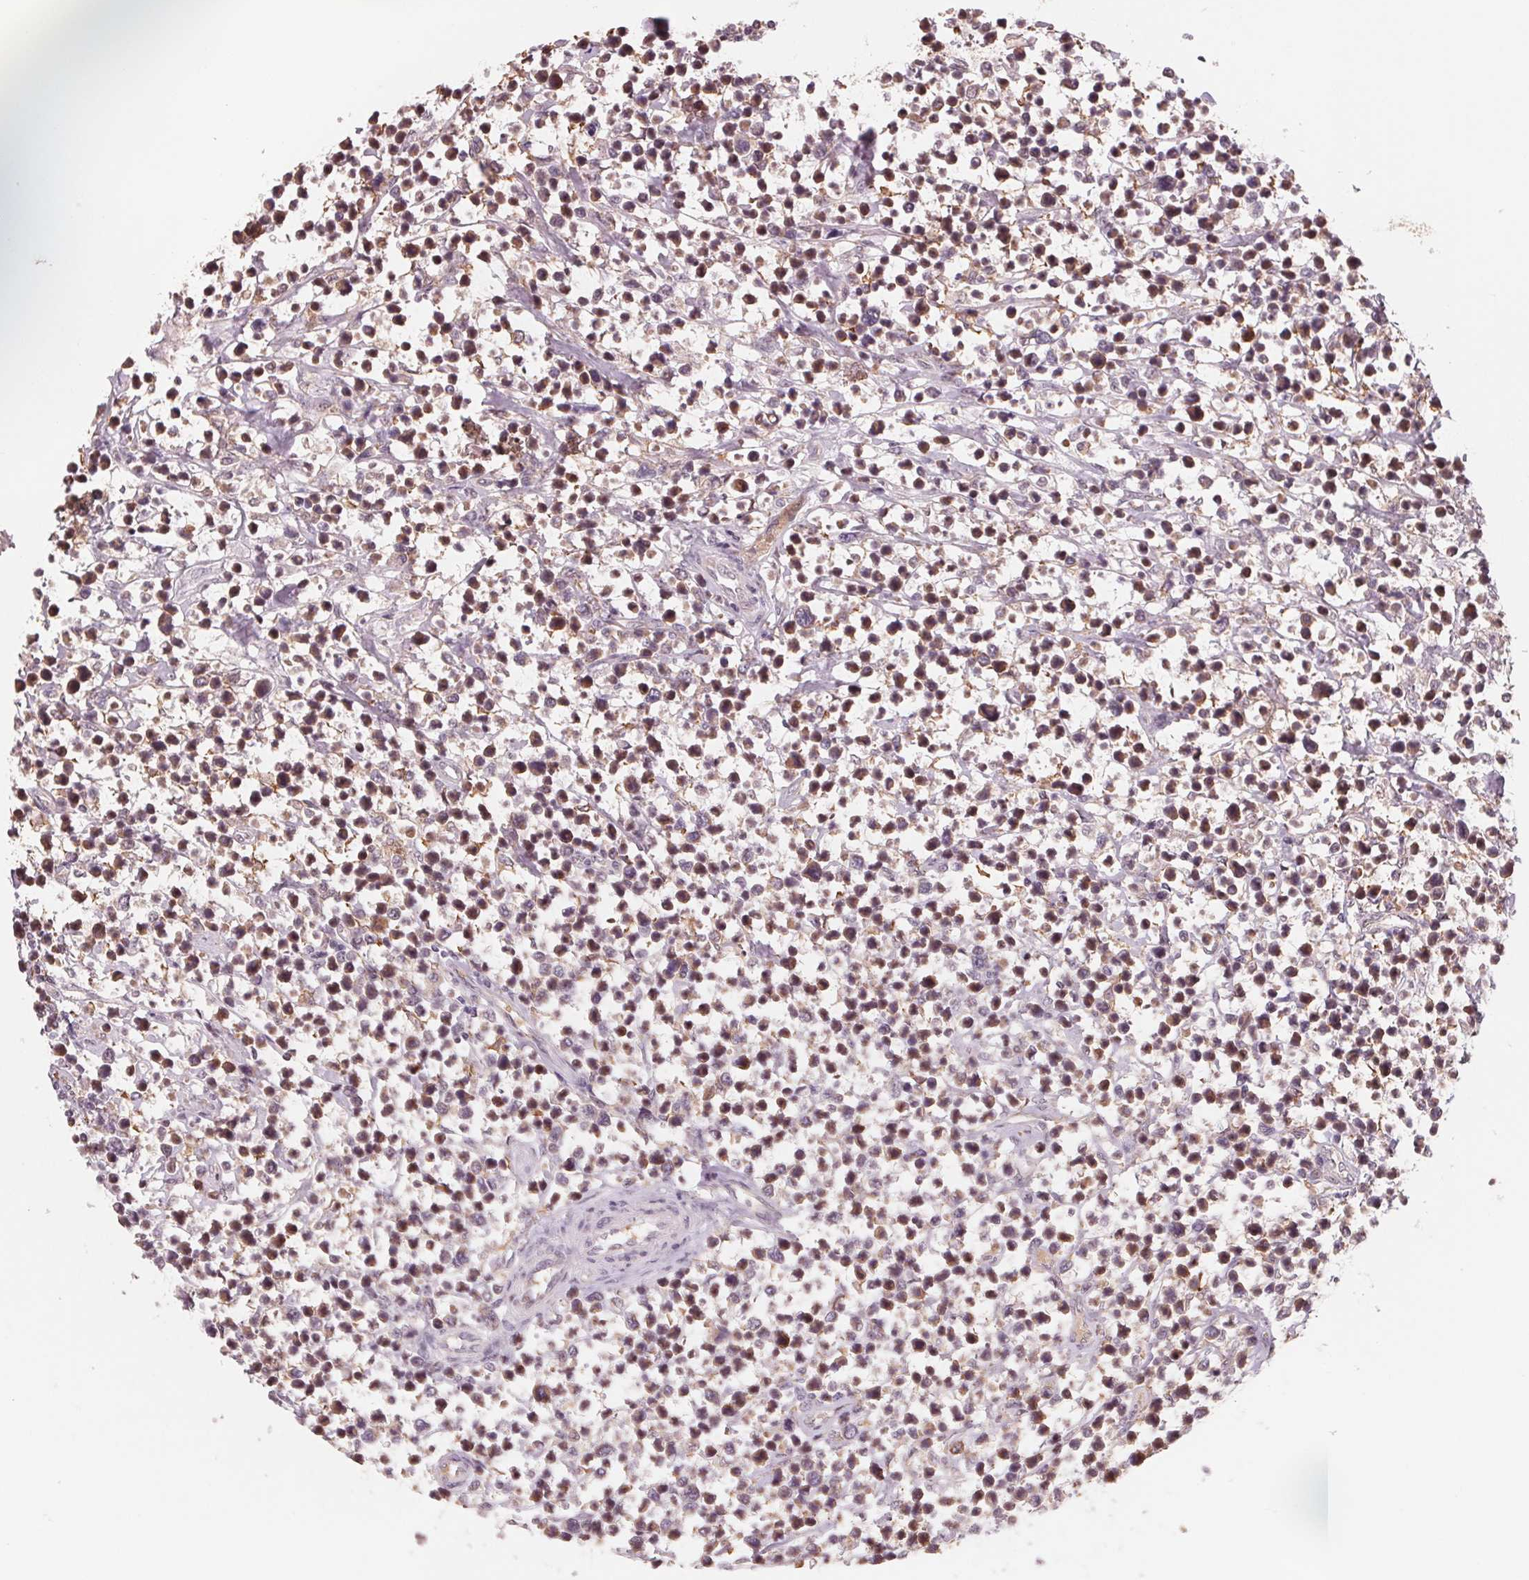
{"staining": {"intensity": "weak", "quantity": ">75%", "location": "cytoplasmic/membranous,nuclear"}, "tissue": "lymphoma", "cell_type": "Tumor cells", "image_type": "cancer", "snomed": [{"axis": "morphology", "description": "Malignant lymphoma, non-Hodgkin's type, High grade"}, {"axis": "topography", "description": "Soft tissue"}], "caption": "Brown immunohistochemical staining in high-grade malignant lymphoma, non-Hodgkin's type demonstrates weak cytoplasmic/membranous and nuclear expression in about >75% of tumor cells.", "gene": "IL9R", "patient": {"sex": "female", "age": 56}}